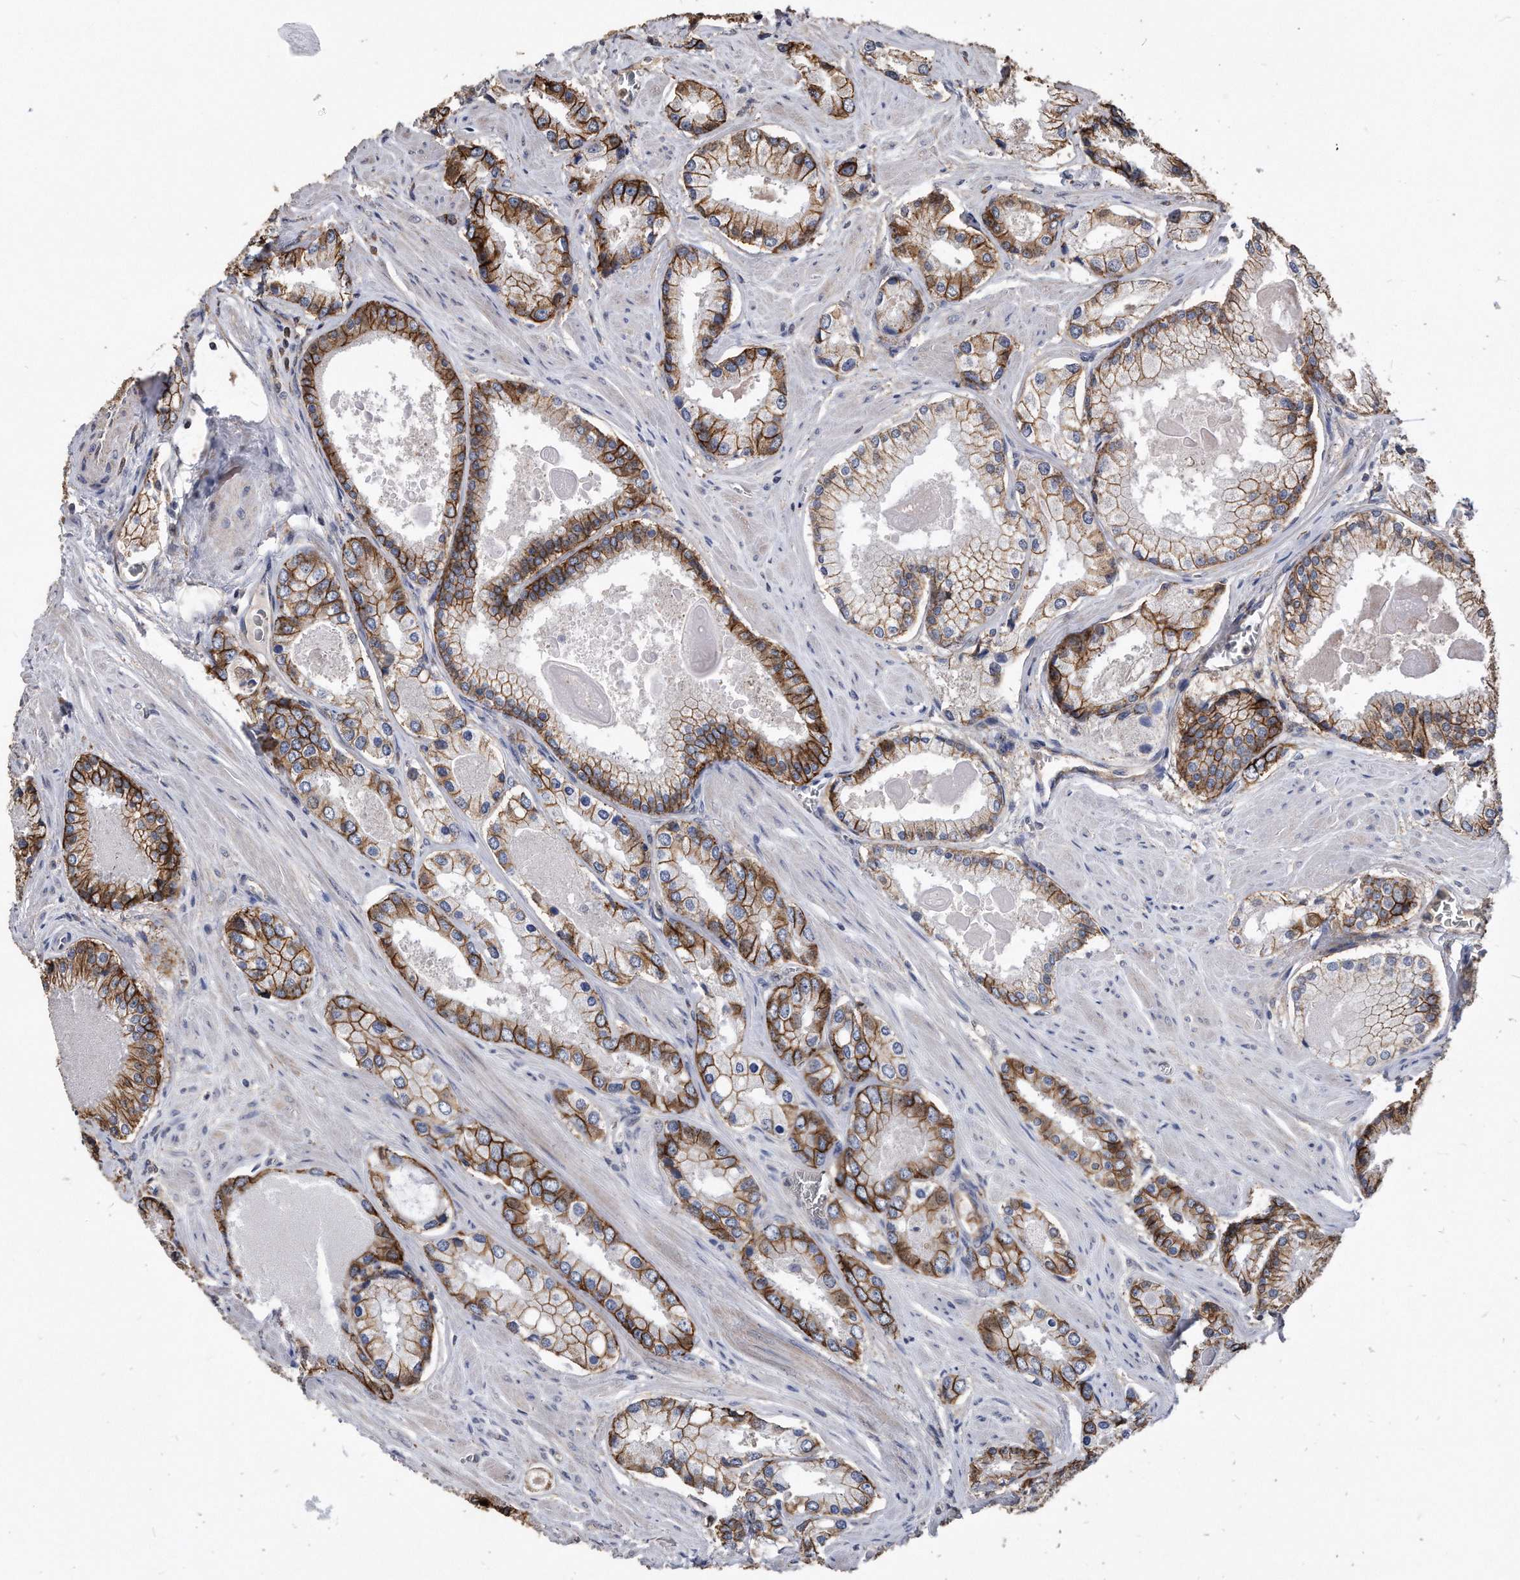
{"staining": {"intensity": "strong", "quantity": ">75%", "location": "cytoplasmic/membranous"}, "tissue": "prostate cancer", "cell_type": "Tumor cells", "image_type": "cancer", "snomed": [{"axis": "morphology", "description": "Adenocarcinoma, Low grade"}, {"axis": "topography", "description": "Prostate"}], "caption": "Protein expression analysis of adenocarcinoma (low-grade) (prostate) reveals strong cytoplasmic/membranous expression in approximately >75% of tumor cells.", "gene": "IL20RA", "patient": {"sex": "male", "age": 54}}